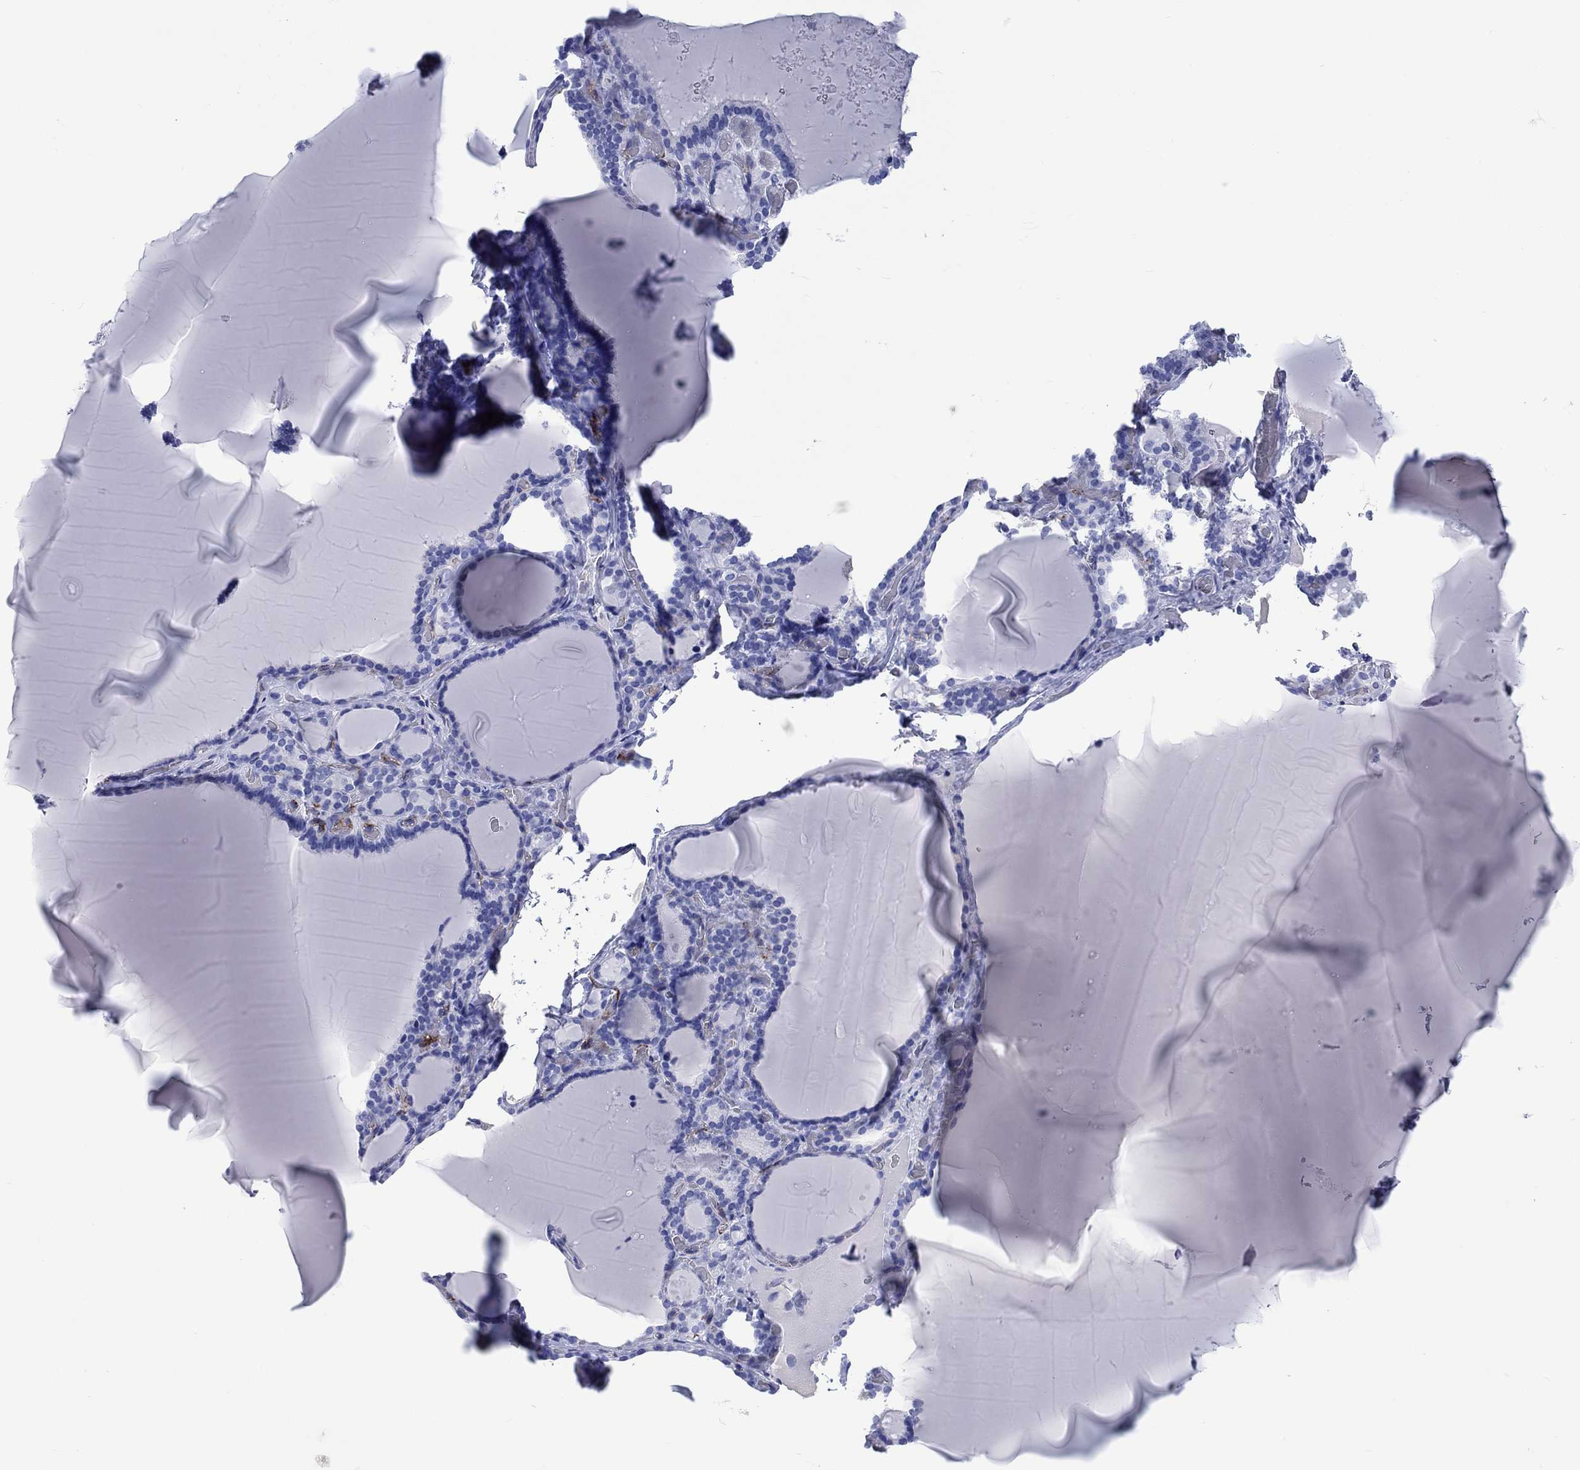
{"staining": {"intensity": "negative", "quantity": "none", "location": "none"}, "tissue": "thyroid gland", "cell_type": "Glandular cells", "image_type": "normal", "snomed": [{"axis": "morphology", "description": "Normal tissue, NOS"}, {"axis": "morphology", "description": "Hyperplasia, NOS"}, {"axis": "topography", "description": "Thyroid gland"}], "caption": "Immunohistochemistry of benign human thyroid gland reveals no positivity in glandular cells.", "gene": "CACNG3", "patient": {"sex": "female", "age": 27}}